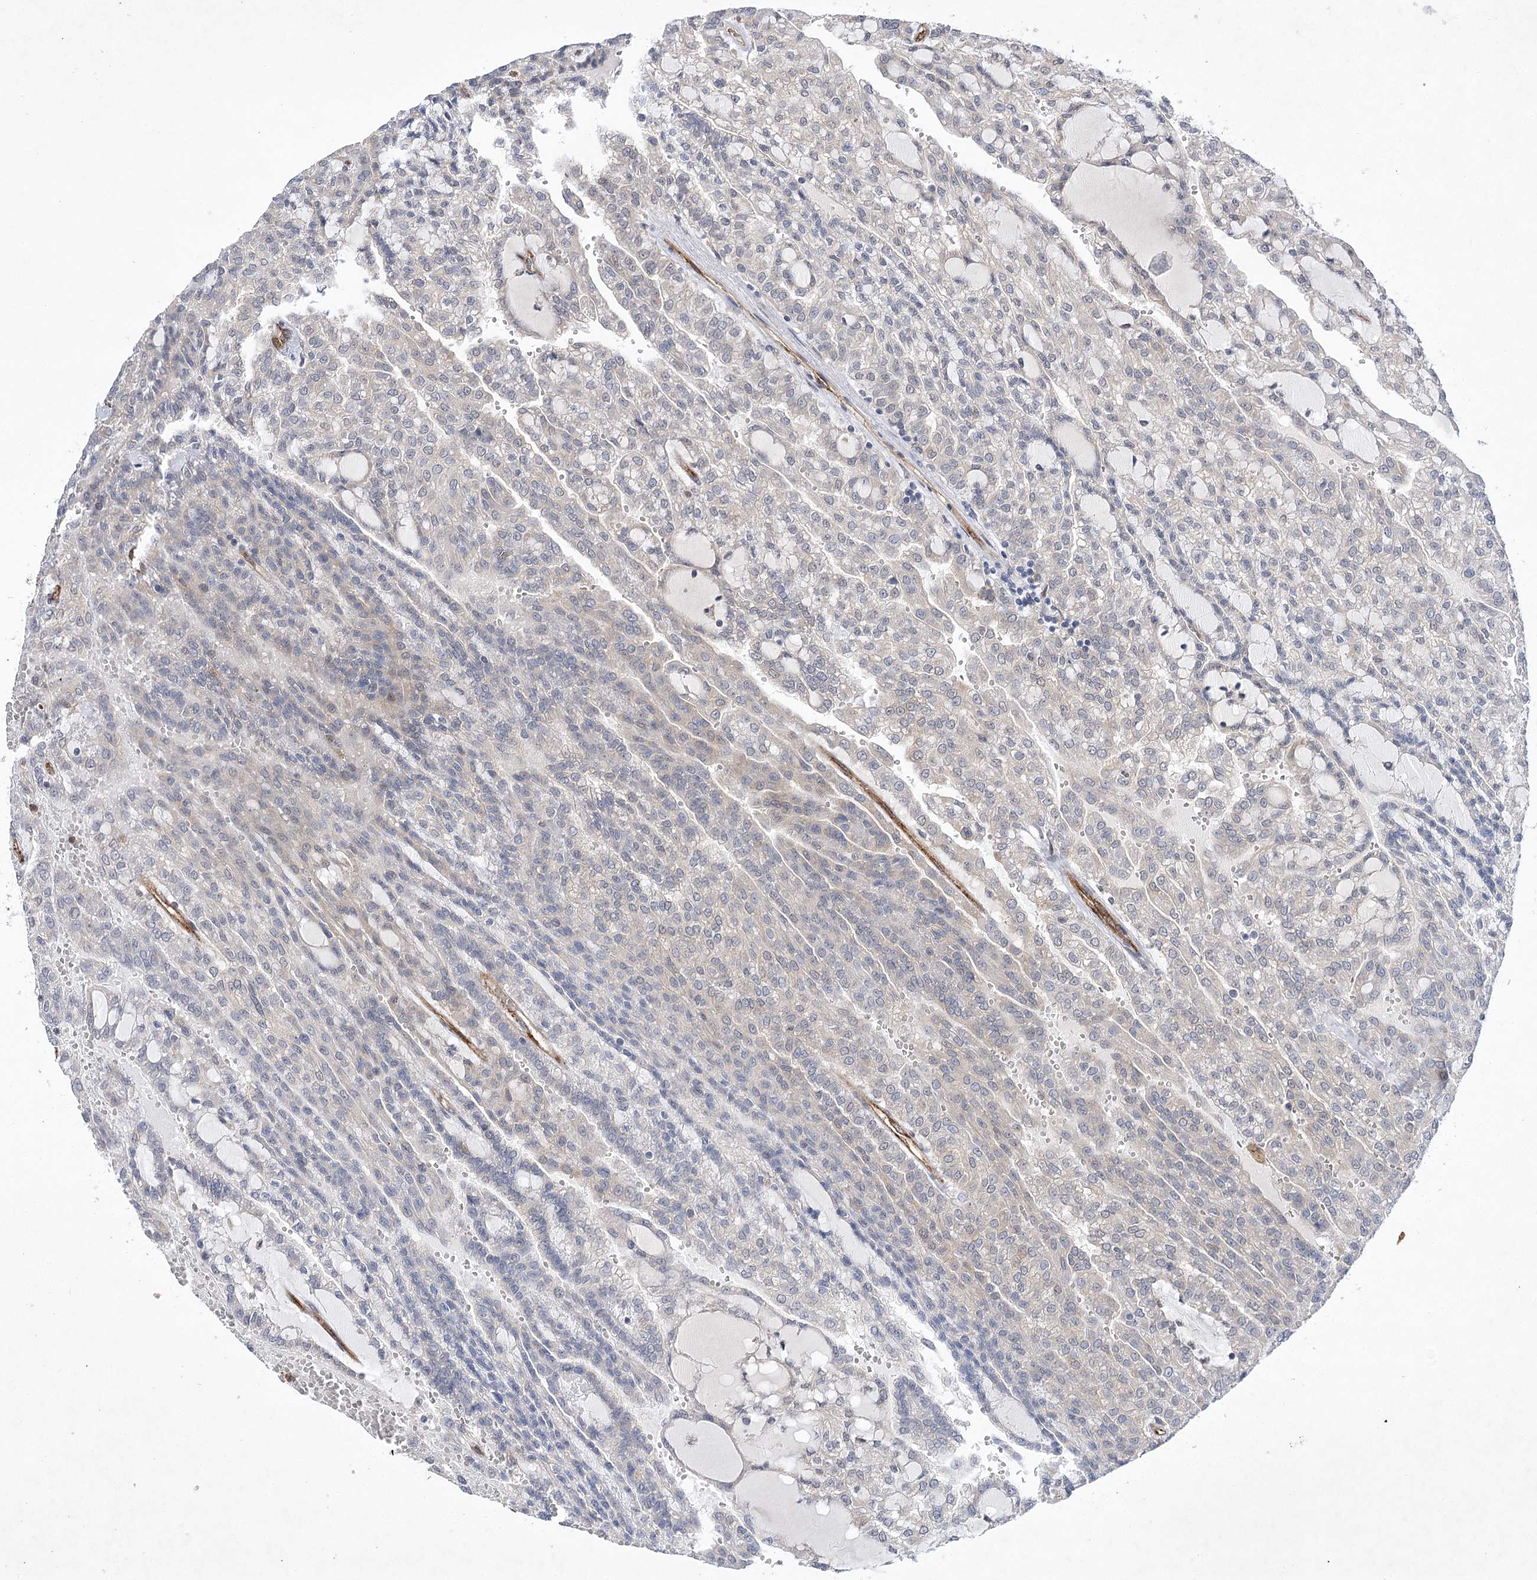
{"staining": {"intensity": "negative", "quantity": "none", "location": "none"}, "tissue": "renal cancer", "cell_type": "Tumor cells", "image_type": "cancer", "snomed": [{"axis": "morphology", "description": "Adenocarcinoma, NOS"}, {"axis": "topography", "description": "Kidney"}], "caption": "Tumor cells show no significant protein positivity in renal cancer. Brightfield microscopy of IHC stained with DAB (3,3'-diaminobenzidine) (brown) and hematoxylin (blue), captured at high magnification.", "gene": "ARHGAP31", "patient": {"sex": "male", "age": 63}}